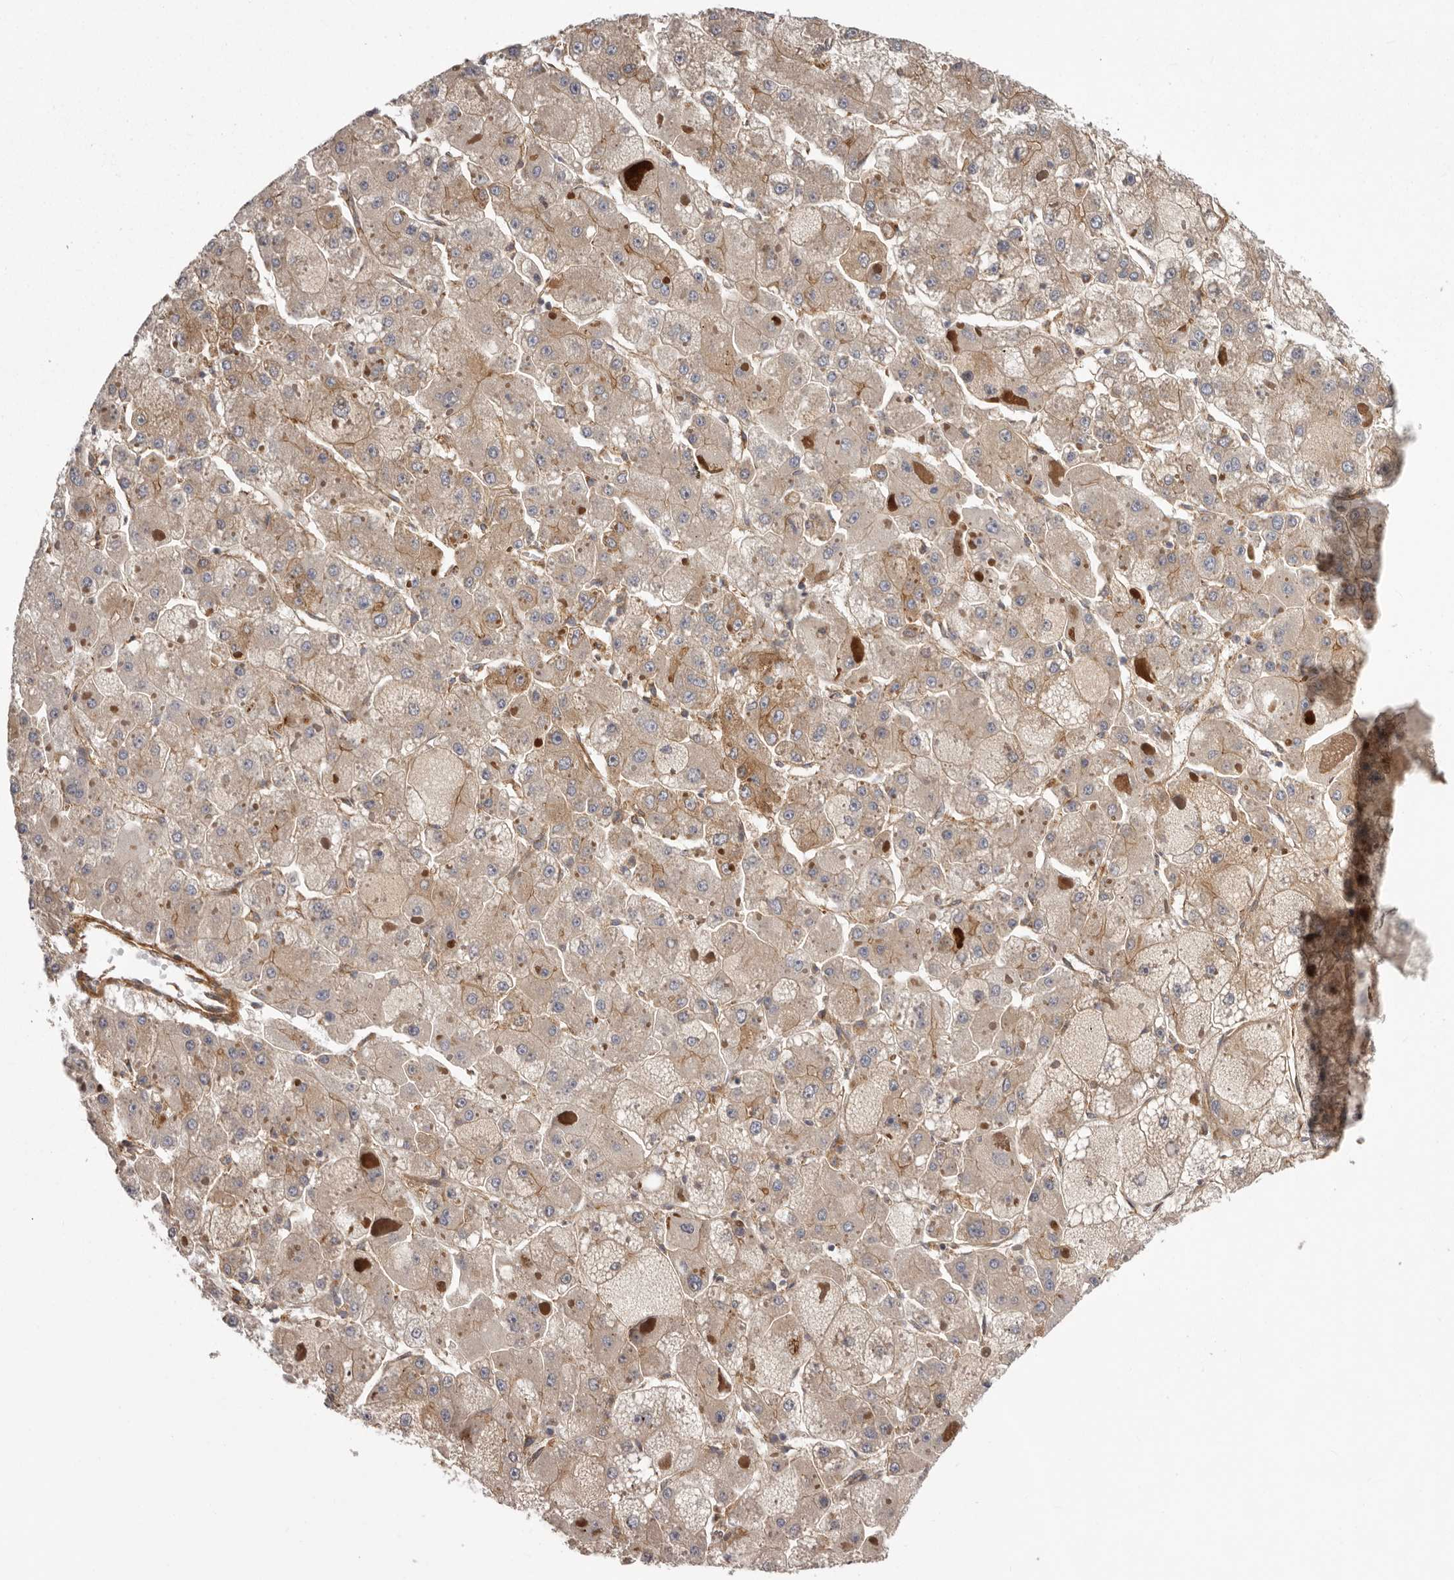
{"staining": {"intensity": "weak", "quantity": ">75%", "location": "cytoplasmic/membranous"}, "tissue": "liver cancer", "cell_type": "Tumor cells", "image_type": "cancer", "snomed": [{"axis": "morphology", "description": "Carcinoma, Hepatocellular, NOS"}, {"axis": "topography", "description": "Liver"}], "caption": "A brown stain labels weak cytoplasmic/membranous staining of a protein in human hepatocellular carcinoma (liver) tumor cells.", "gene": "ENAH", "patient": {"sex": "female", "age": 73}}